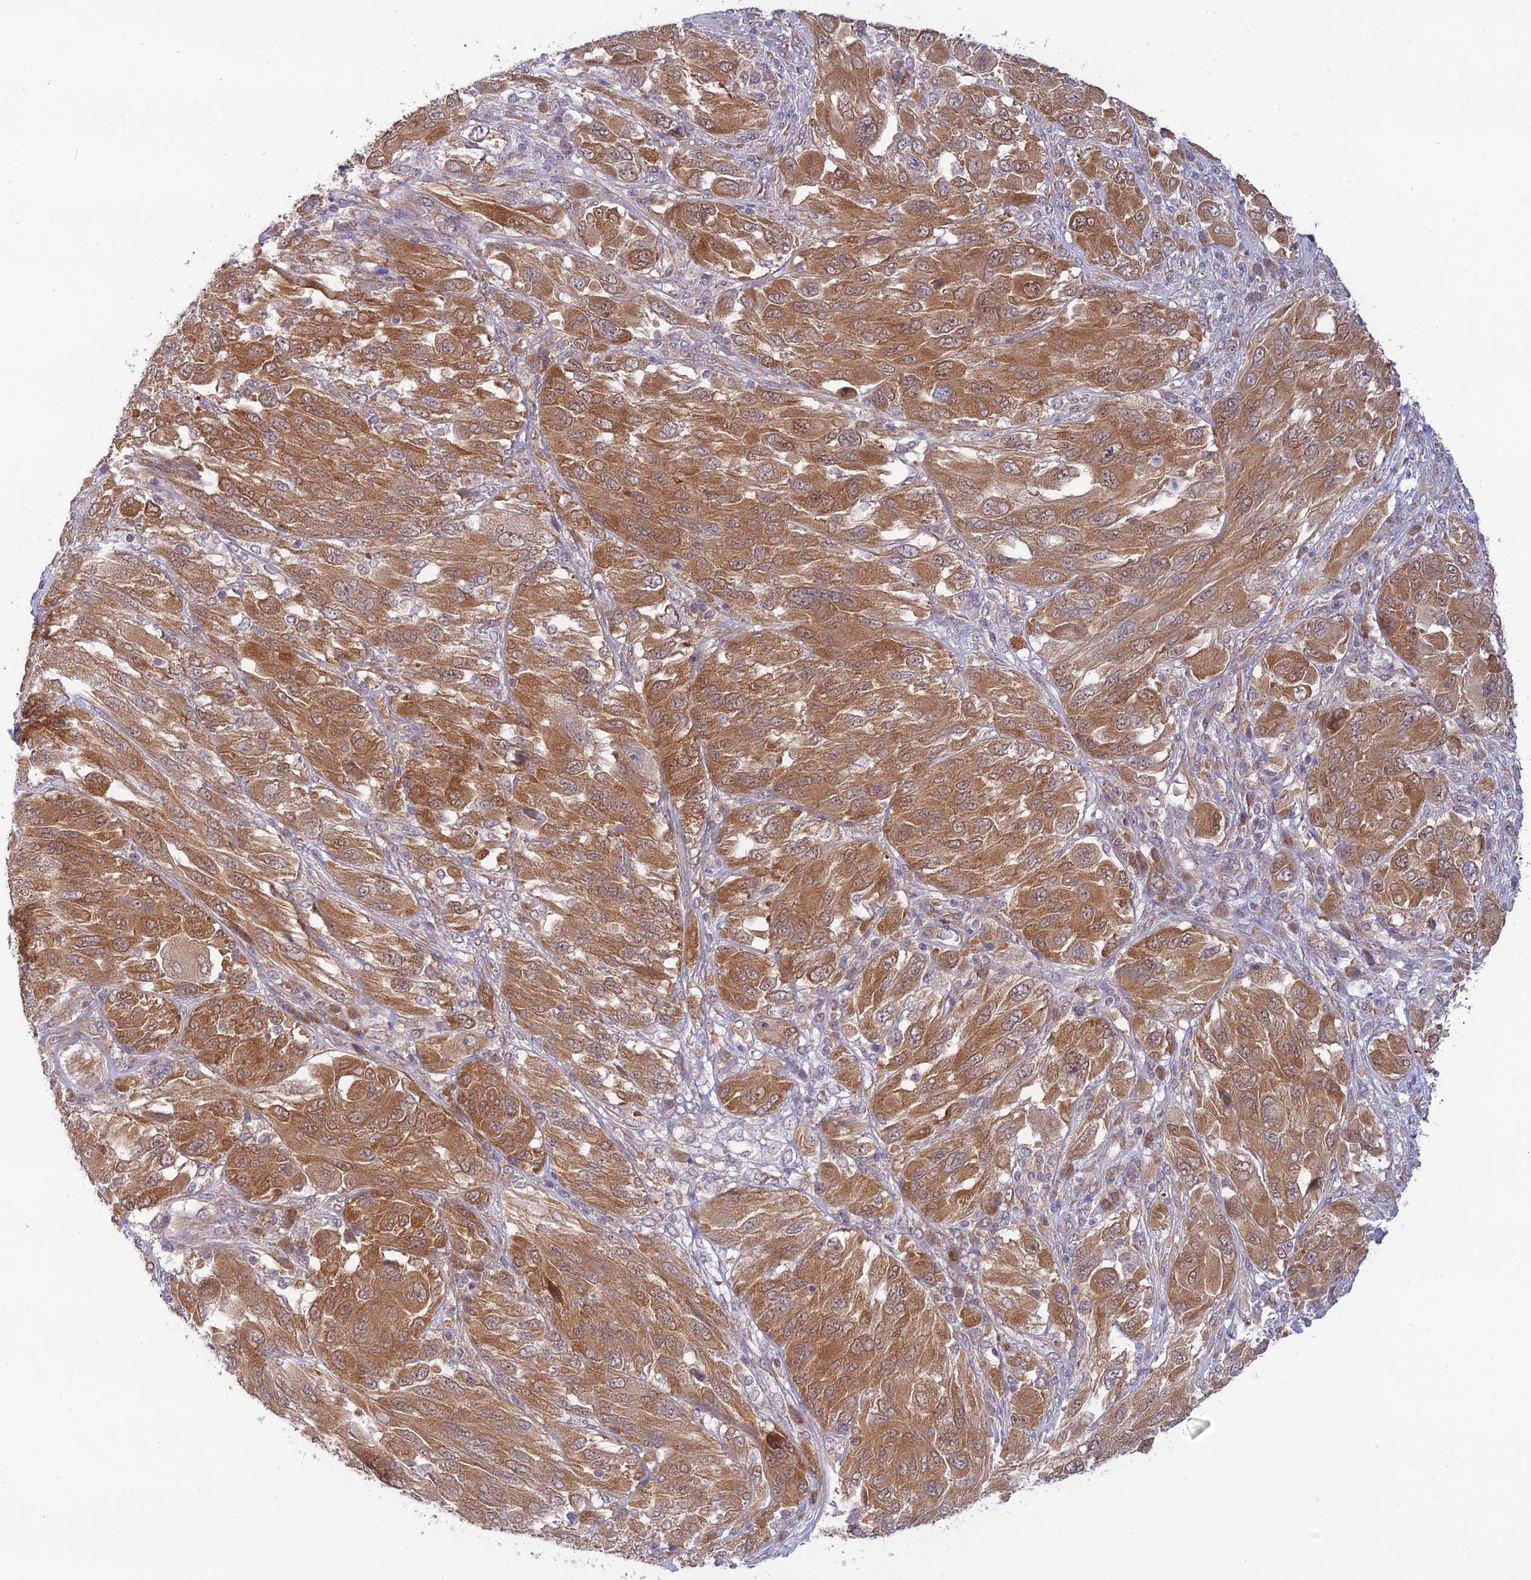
{"staining": {"intensity": "moderate", "quantity": ">75%", "location": "cytoplasmic/membranous"}, "tissue": "melanoma", "cell_type": "Tumor cells", "image_type": "cancer", "snomed": [{"axis": "morphology", "description": "Malignant melanoma, NOS"}, {"axis": "topography", "description": "Skin"}], "caption": "This micrograph displays malignant melanoma stained with immunohistochemistry to label a protein in brown. The cytoplasmic/membranous of tumor cells show moderate positivity for the protein. Nuclei are counter-stained blue.", "gene": "SKIC8", "patient": {"sex": "female", "age": 91}}